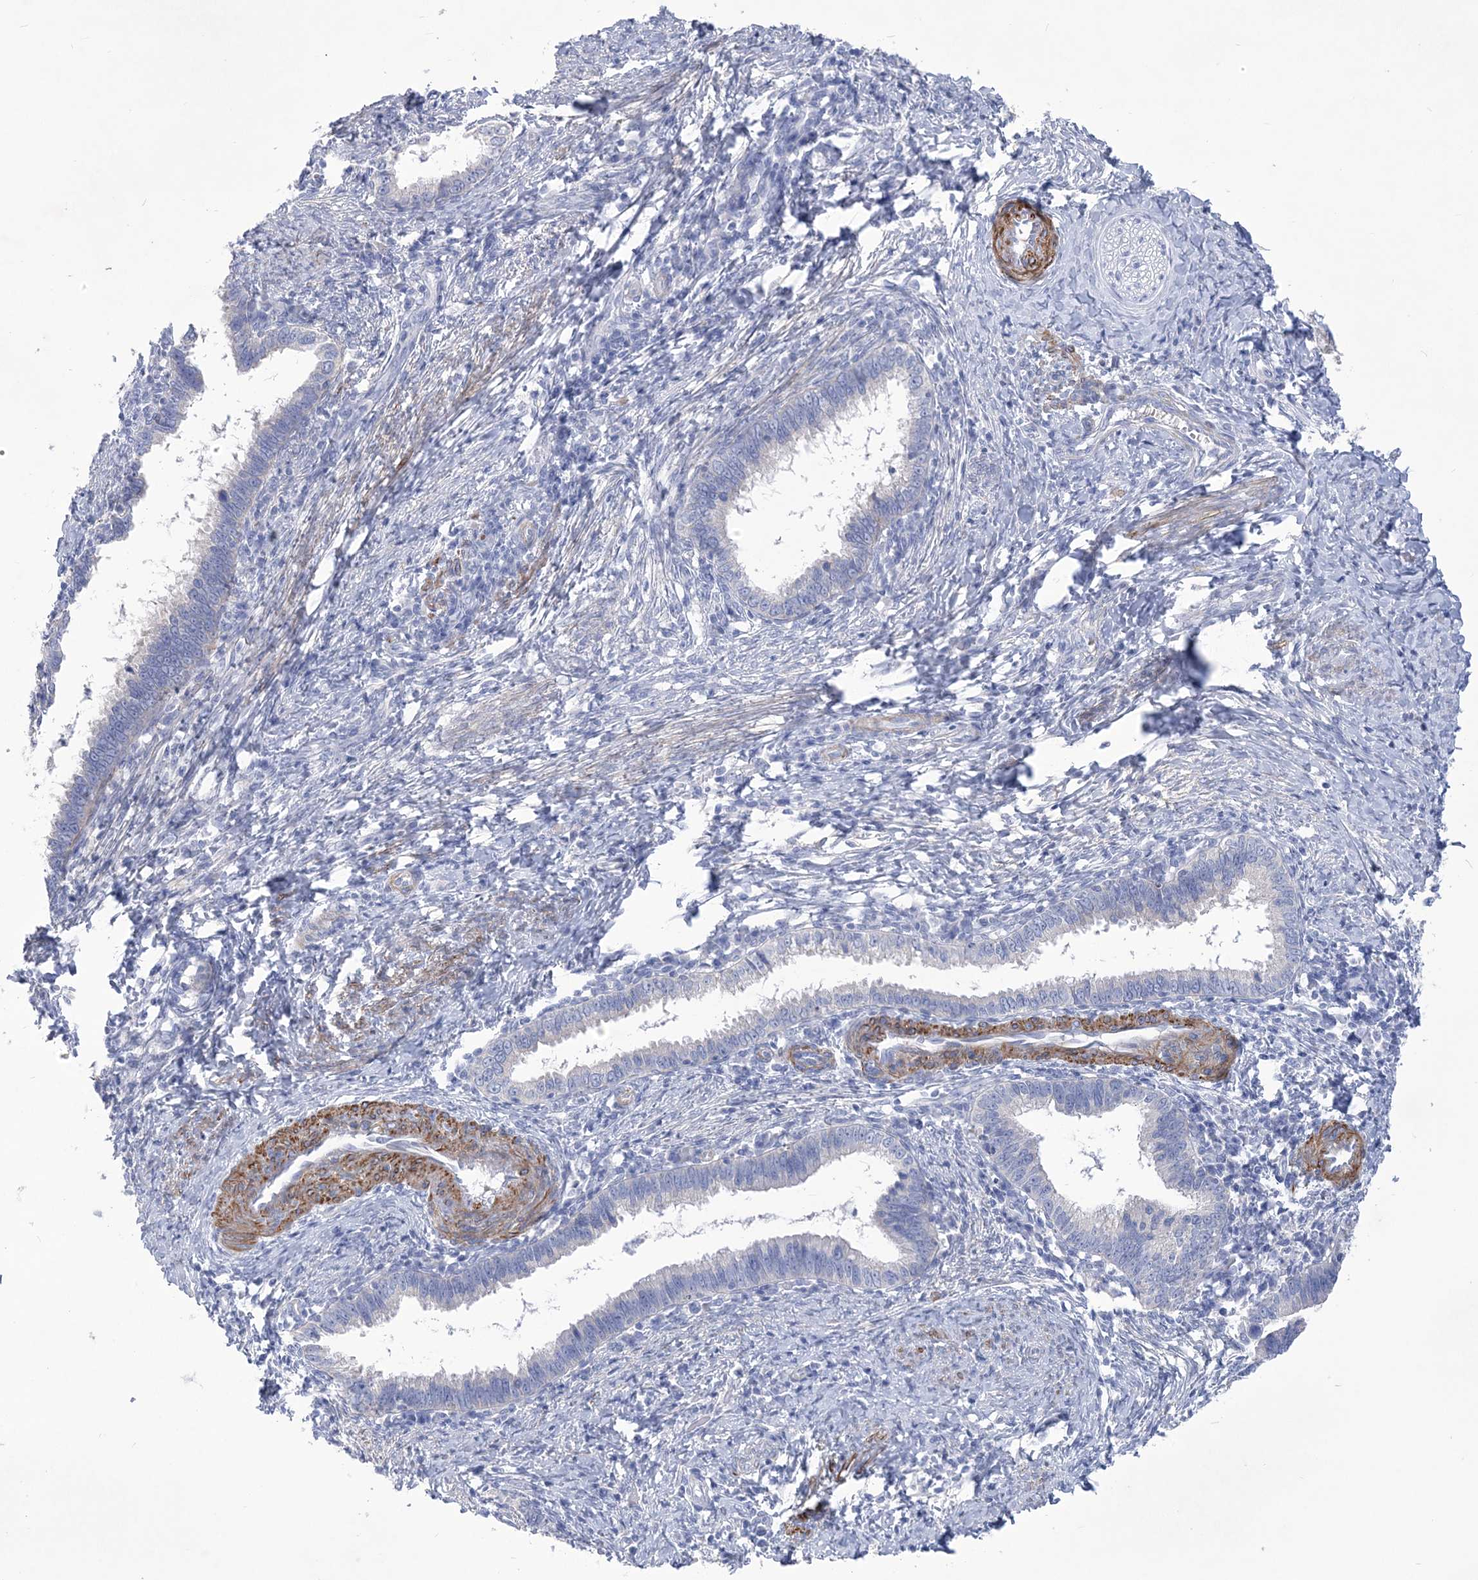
{"staining": {"intensity": "negative", "quantity": "none", "location": "none"}, "tissue": "cervical cancer", "cell_type": "Tumor cells", "image_type": "cancer", "snomed": [{"axis": "morphology", "description": "Adenocarcinoma, NOS"}, {"axis": "topography", "description": "Cervix"}], "caption": "DAB immunohistochemical staining of cervical adenocarcinoma exhibits no significant positivity in tumor cells.", "gene": "WDR74", "patient": {"sex": "female", "age": 36}}